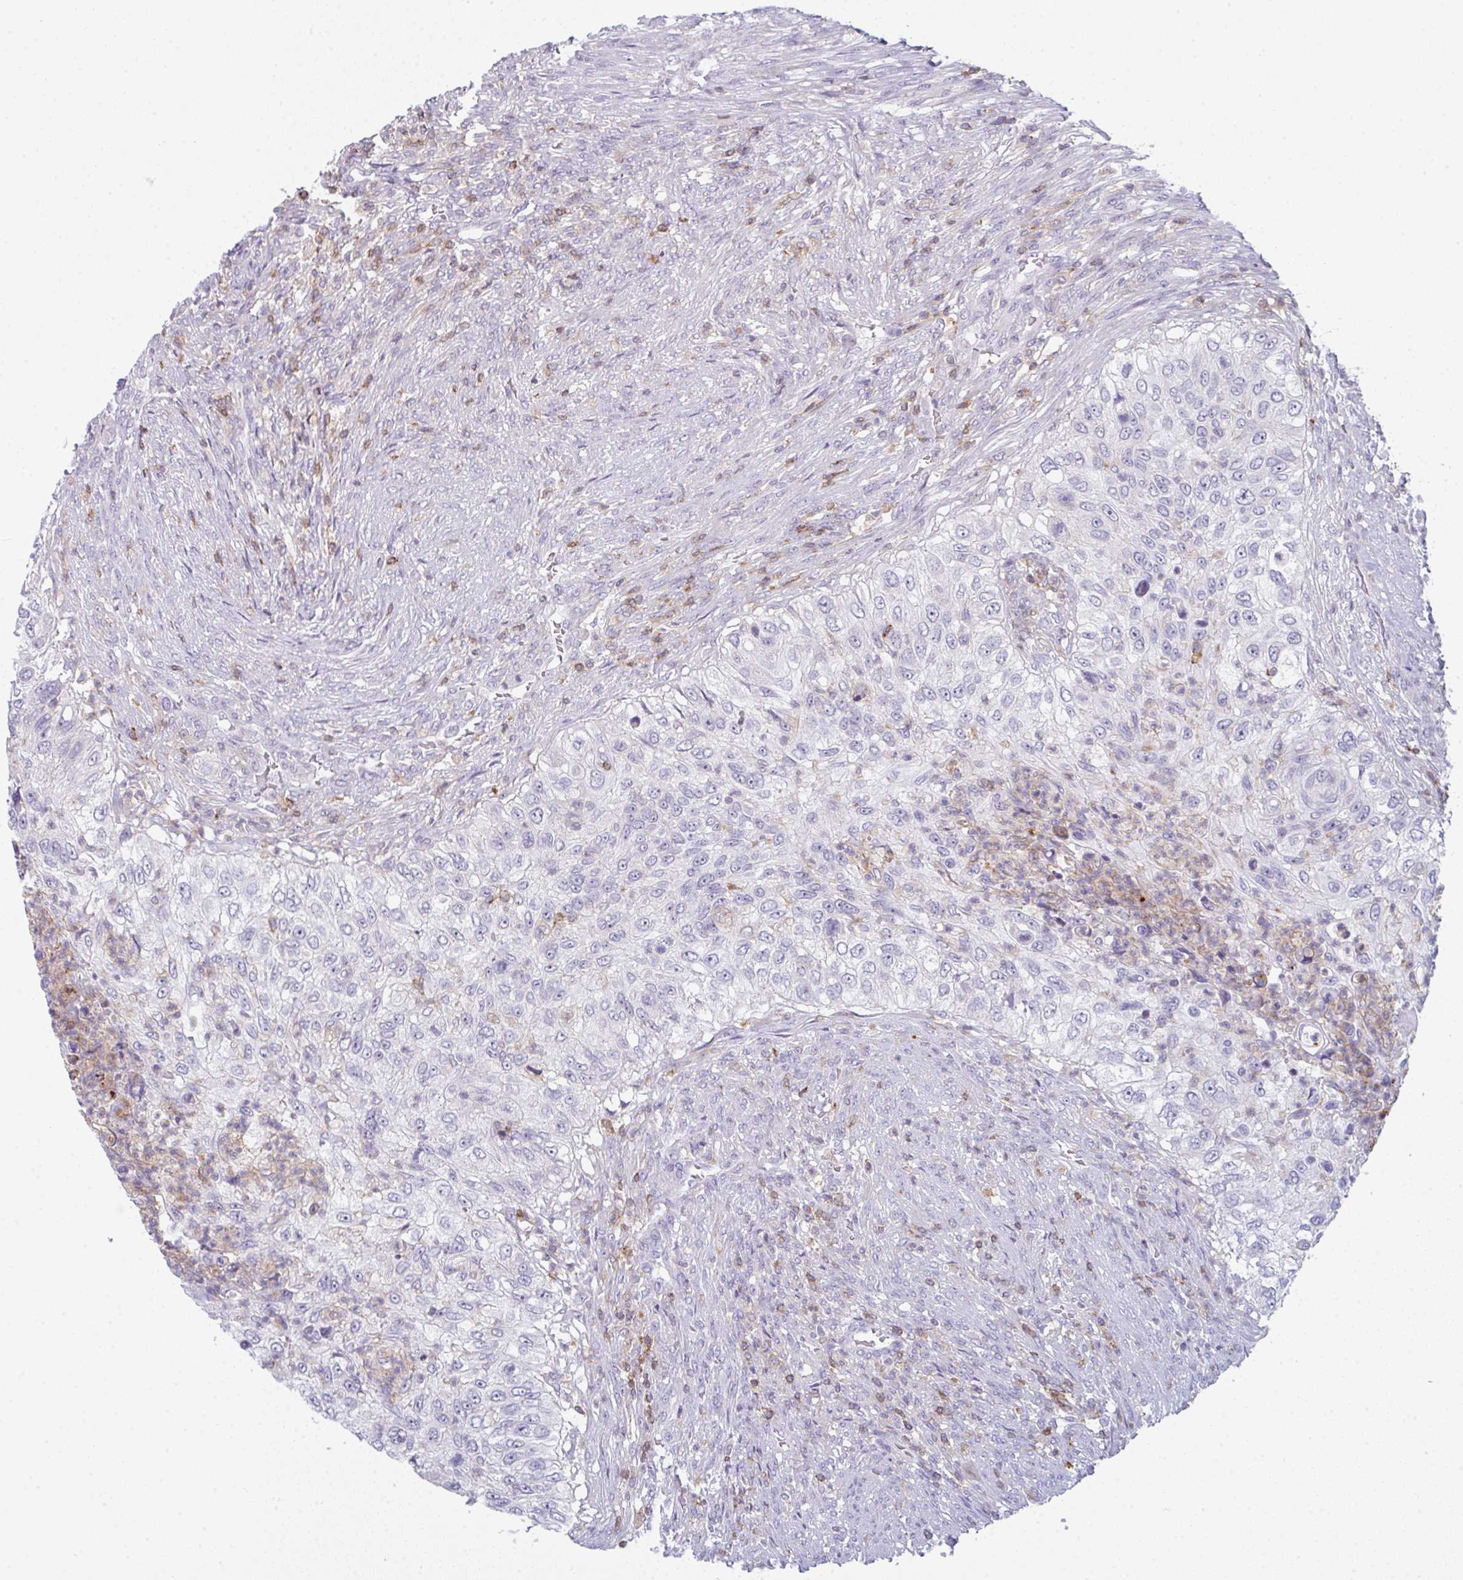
{"staining": {"intensity": "negative", "quantity": "none", "location": "none"}, "tissue": "urothelial cancer", "cell_type": "Tumor cells", "image_type": "cancer", "snomed": [{"axis": "morphology", "description": "Urothelial carcinoma, High grade"}, {"axis": "topography", "description": "Urinary bladder"}], "caption": "Tumor cells show no significant positivity in urothelial cancer.", "gene": "CD80", "patient": {"sex": "female", "age": 60}}